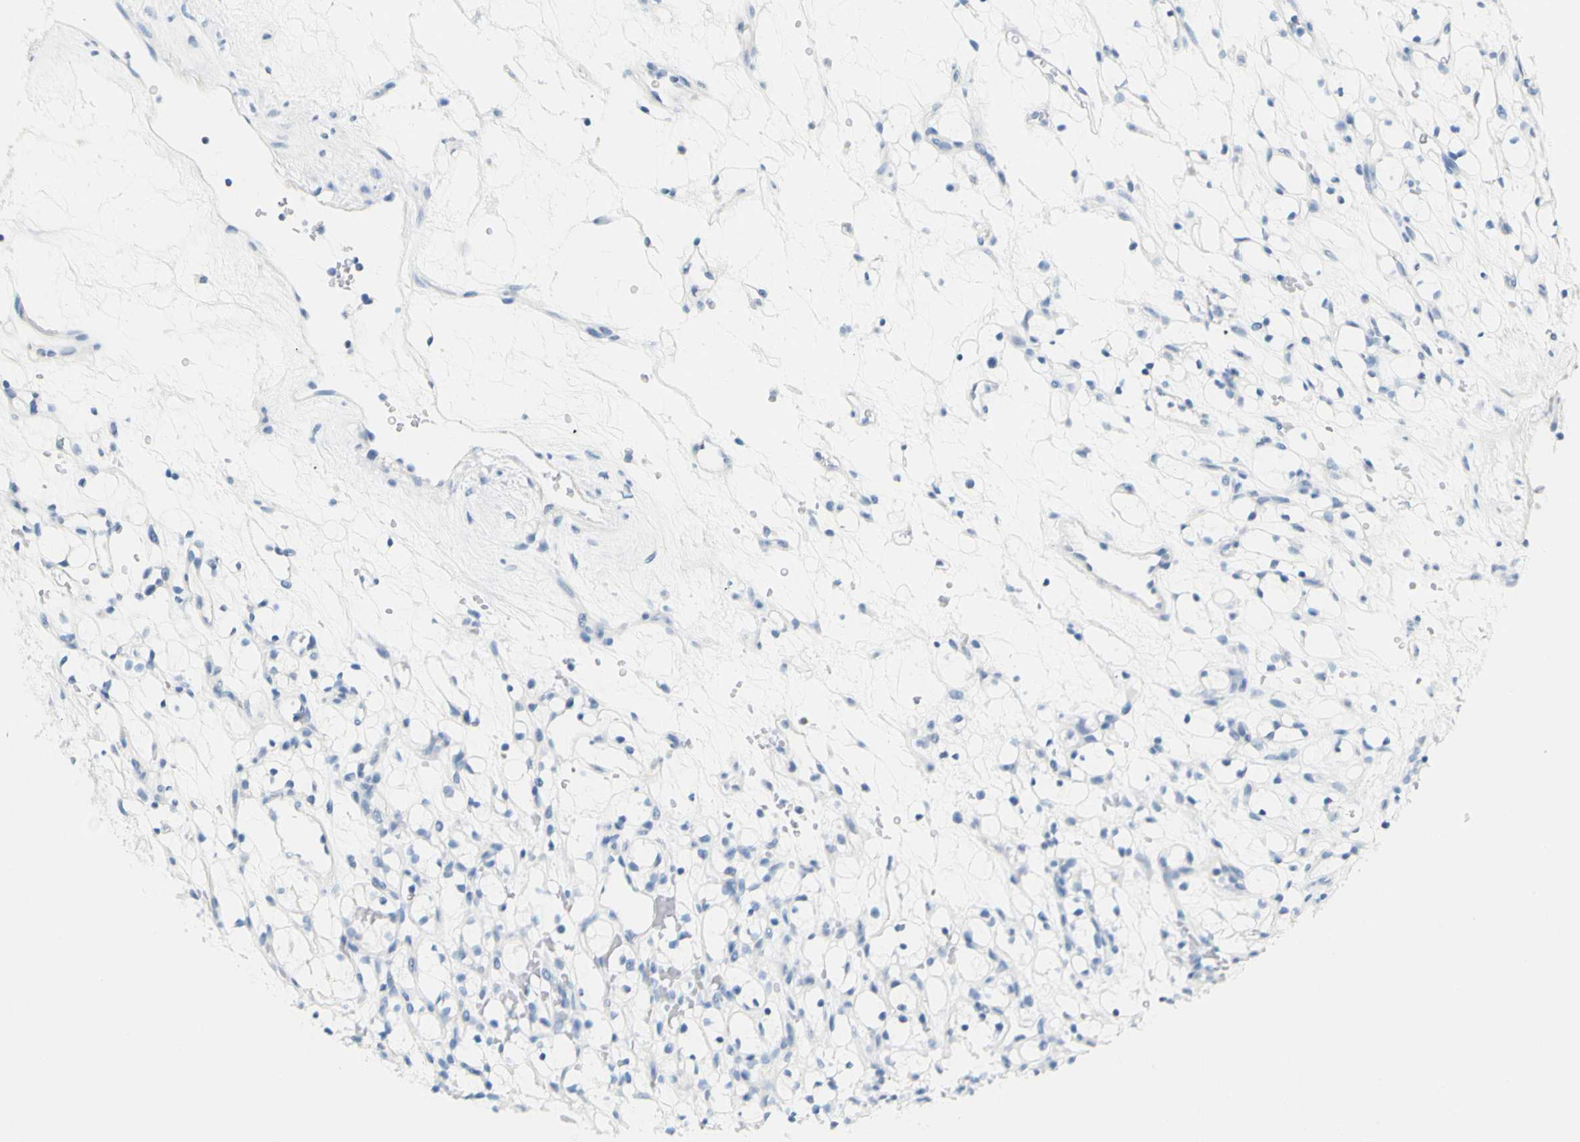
{"staining": {"intensity": "negative", "quantity": "none", "location": "none"}, "tissue": "renal cancer", "cell_type": "Tumor cells", "image_type": "cancer", "snomed": [{"axis": "morphology", "description": "Adenocarcinoma, NOS"}, {"axis": "topography", "description": "Kidney"}], "caption": "Immunohistochemical staining of adenocarcinoma (renal) shows no significant staining in tumor cells. (DAB (3,3'-diaminobenzidine) IHC with hematoxylin counter stain).", "gene": "OPN1SW", "patient": {"sex": "female", "age": 60}}